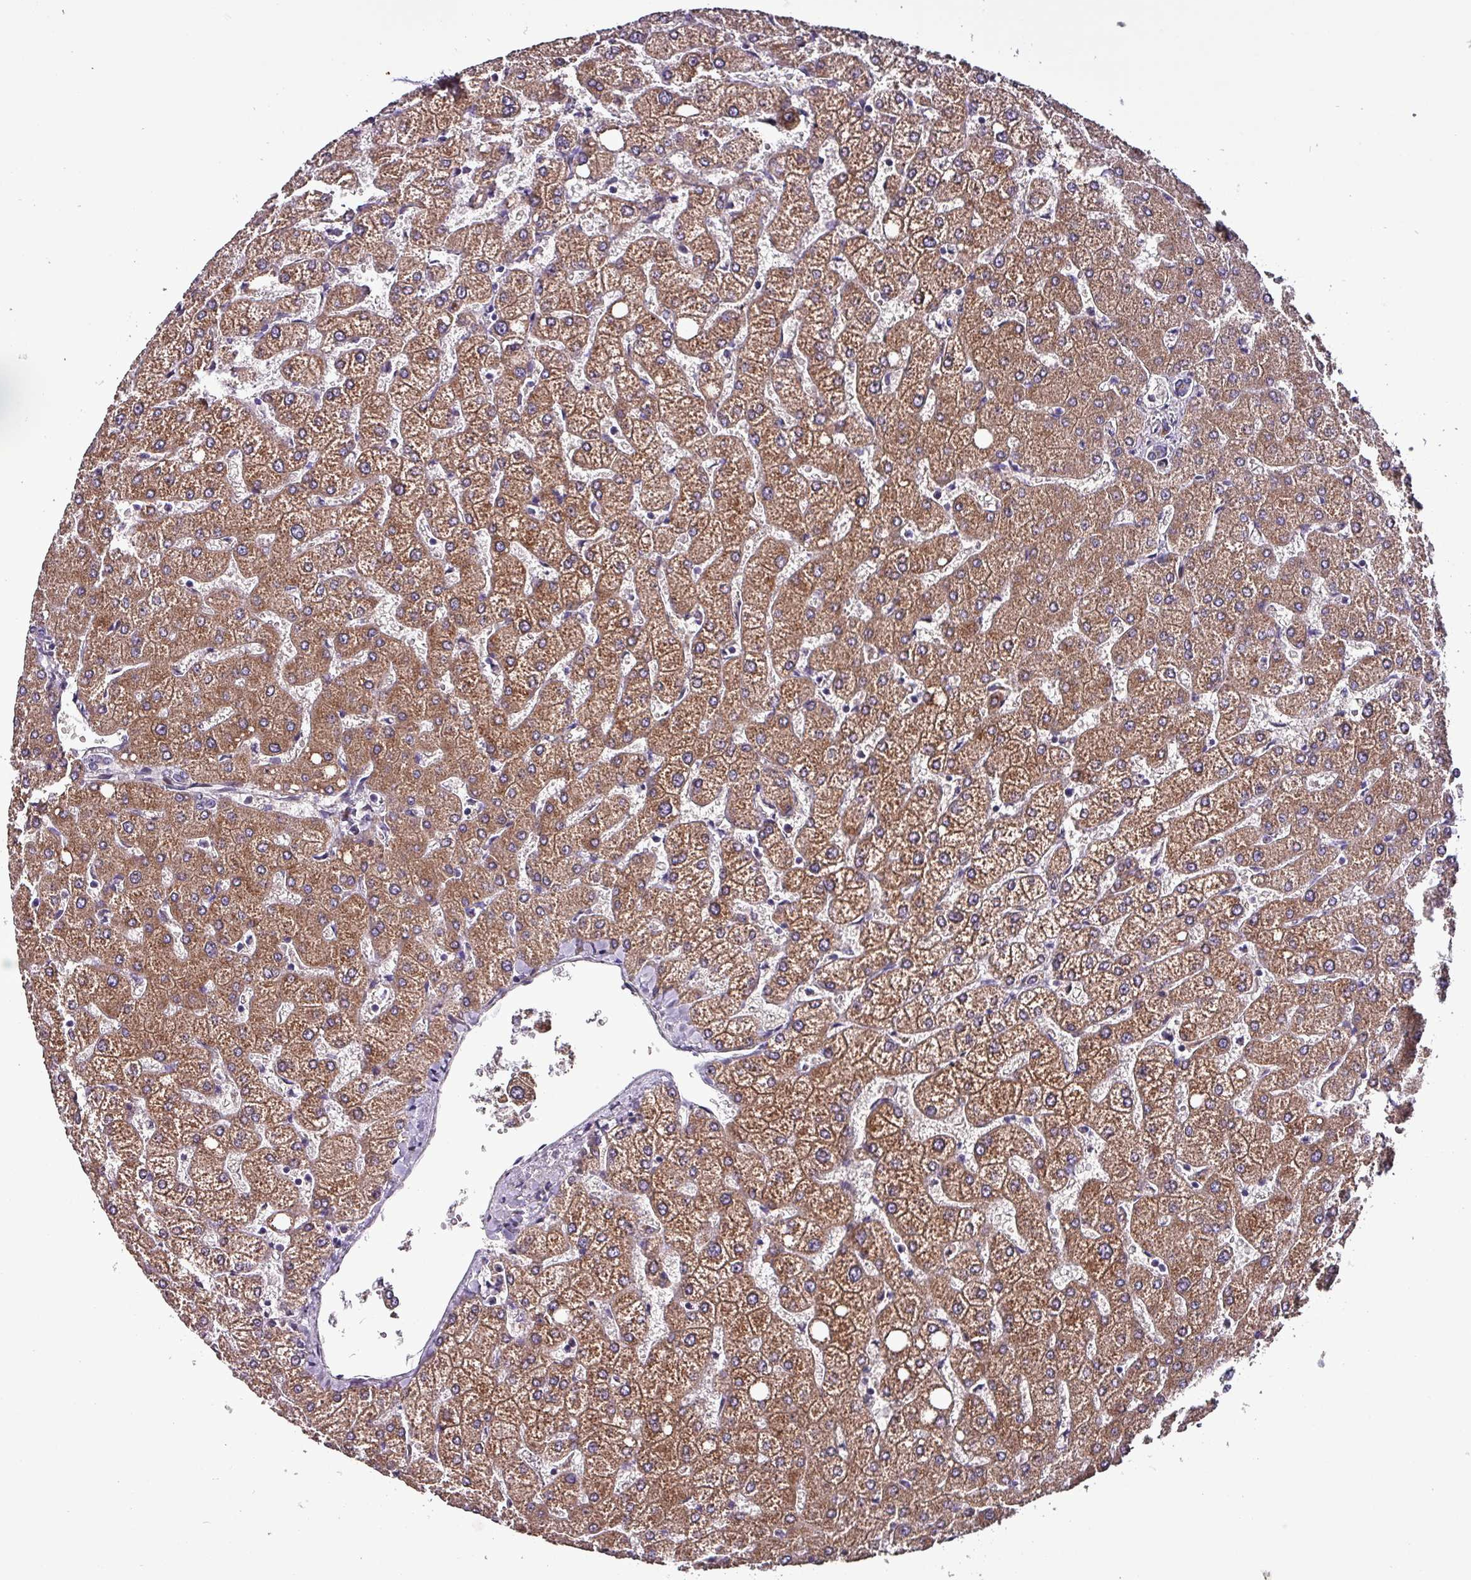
{"staining": {"intensity": "negative", "quantity": "none", "location": "none"}, "tissue": "liver", "cell_type": "Cholangiocytes", "image_type": "normal", "snomed": [{"axis": "morphology", "description": "Normal tissue, NOS"}, {"axis": "topography", "description": "Liver"}], "caption": "This micrograph is of normal liver stained with IHC to label a protein in brown with the nuclei are counter-stained blue. There is no positivity in cholangiocytes.", "gene": "GRAPL", "patient": {"sex": "female", "age": 54}}